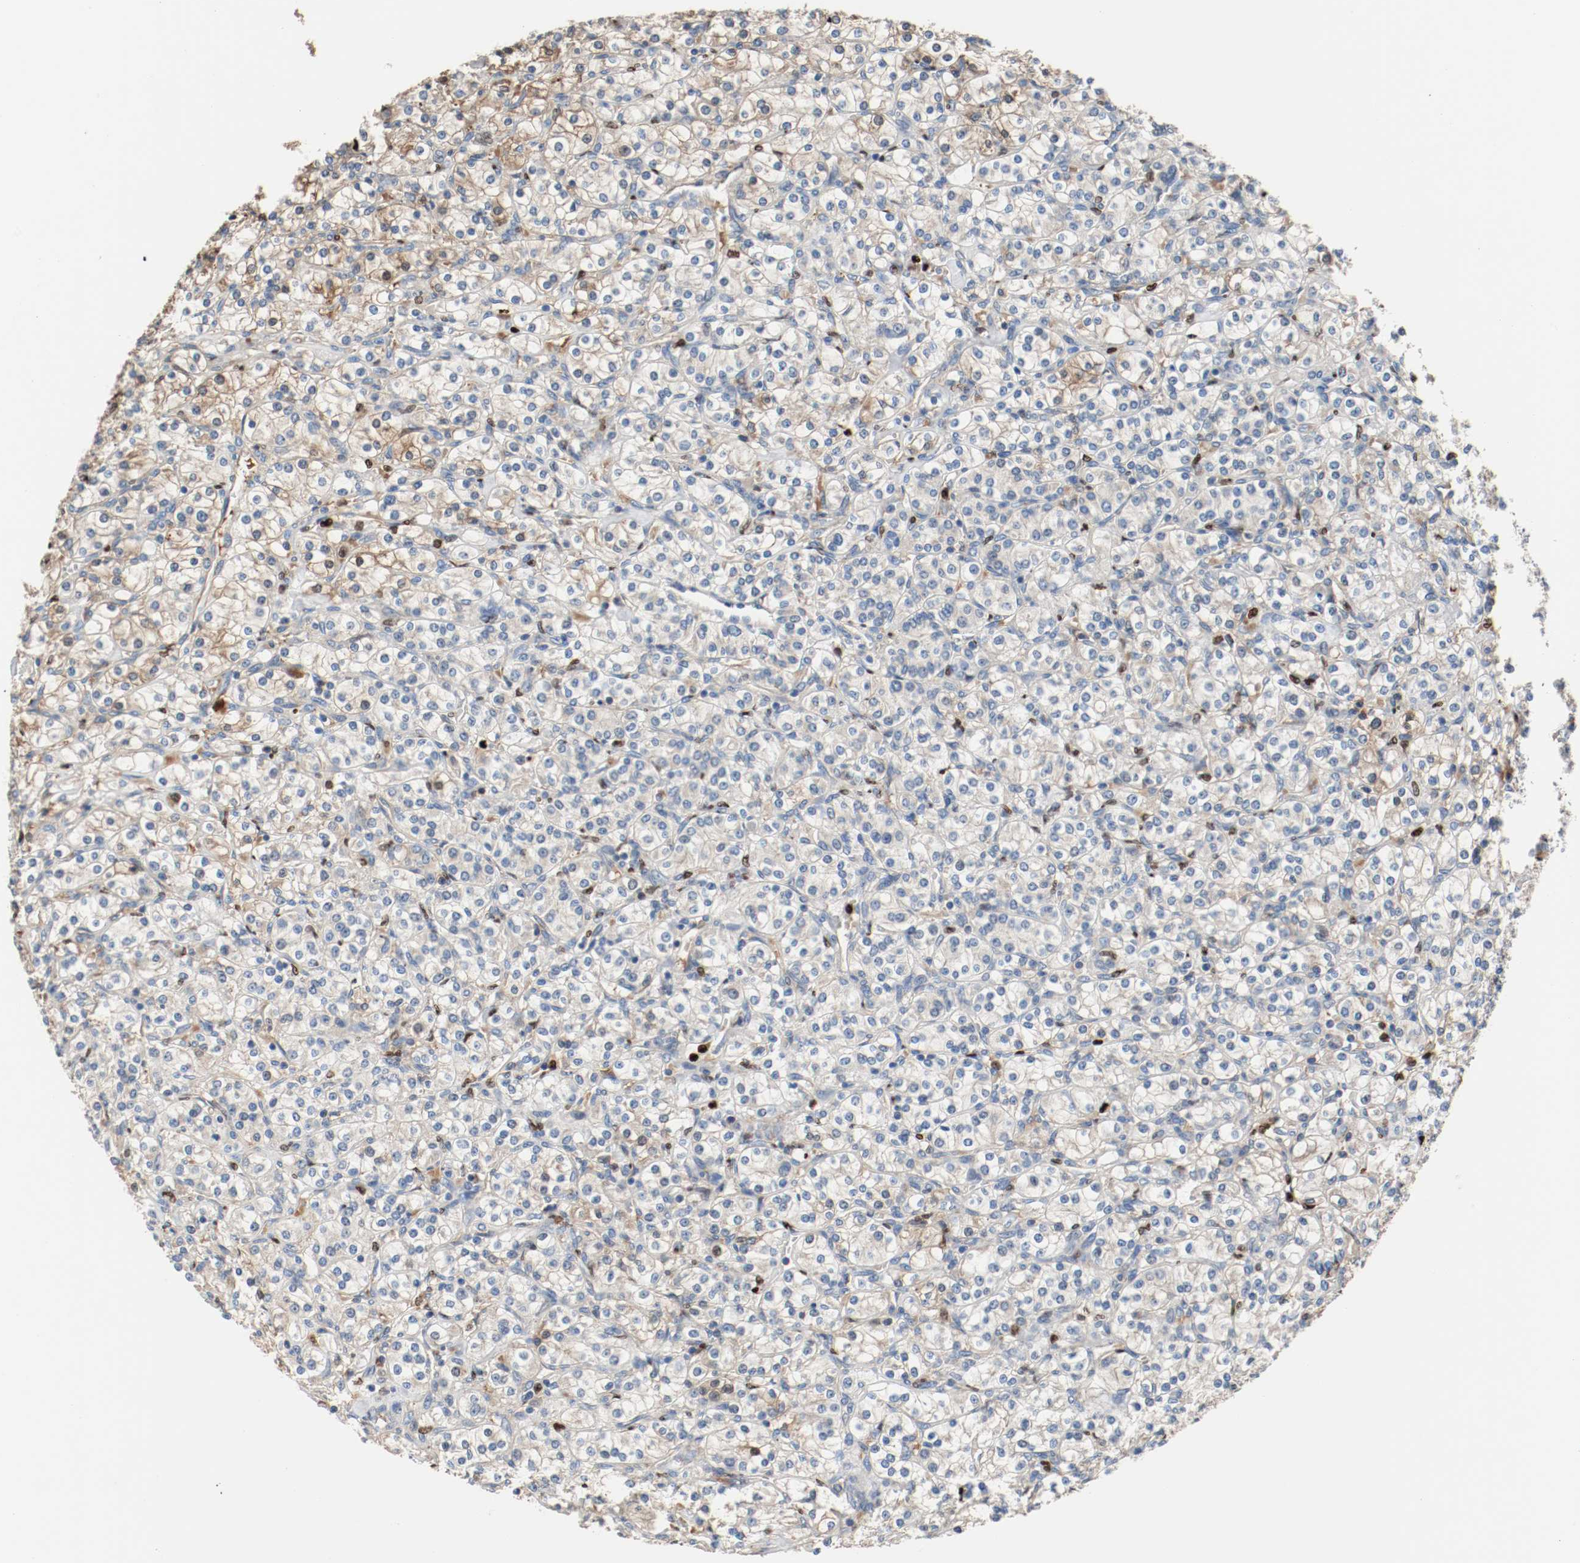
{"staining": {"intensity": "moderate", "quantity": "<25%", "location": "cytoplasmic/membranous"}, "tissue": "renal cancer", "cell_type": "Tumor cells", "image_type": "cancer", "snomed": [{"axis": "morphology", "description": "Adenocarcinoma, NOS"}, {"axis": "topography", "description": "Kidney"}], "caption": "DAB (3,3'-diaminobenzidine) immunohistochemical staining of human adenocarcinoma (renal) displays moderate cytoplasmic/membranous protein positivity in about <25% of tumor cells. The protein is shown in brown color, while the nuclei are stained blue.", "gene": "BLK", "patient": {"sex": "male", "age": 77}}